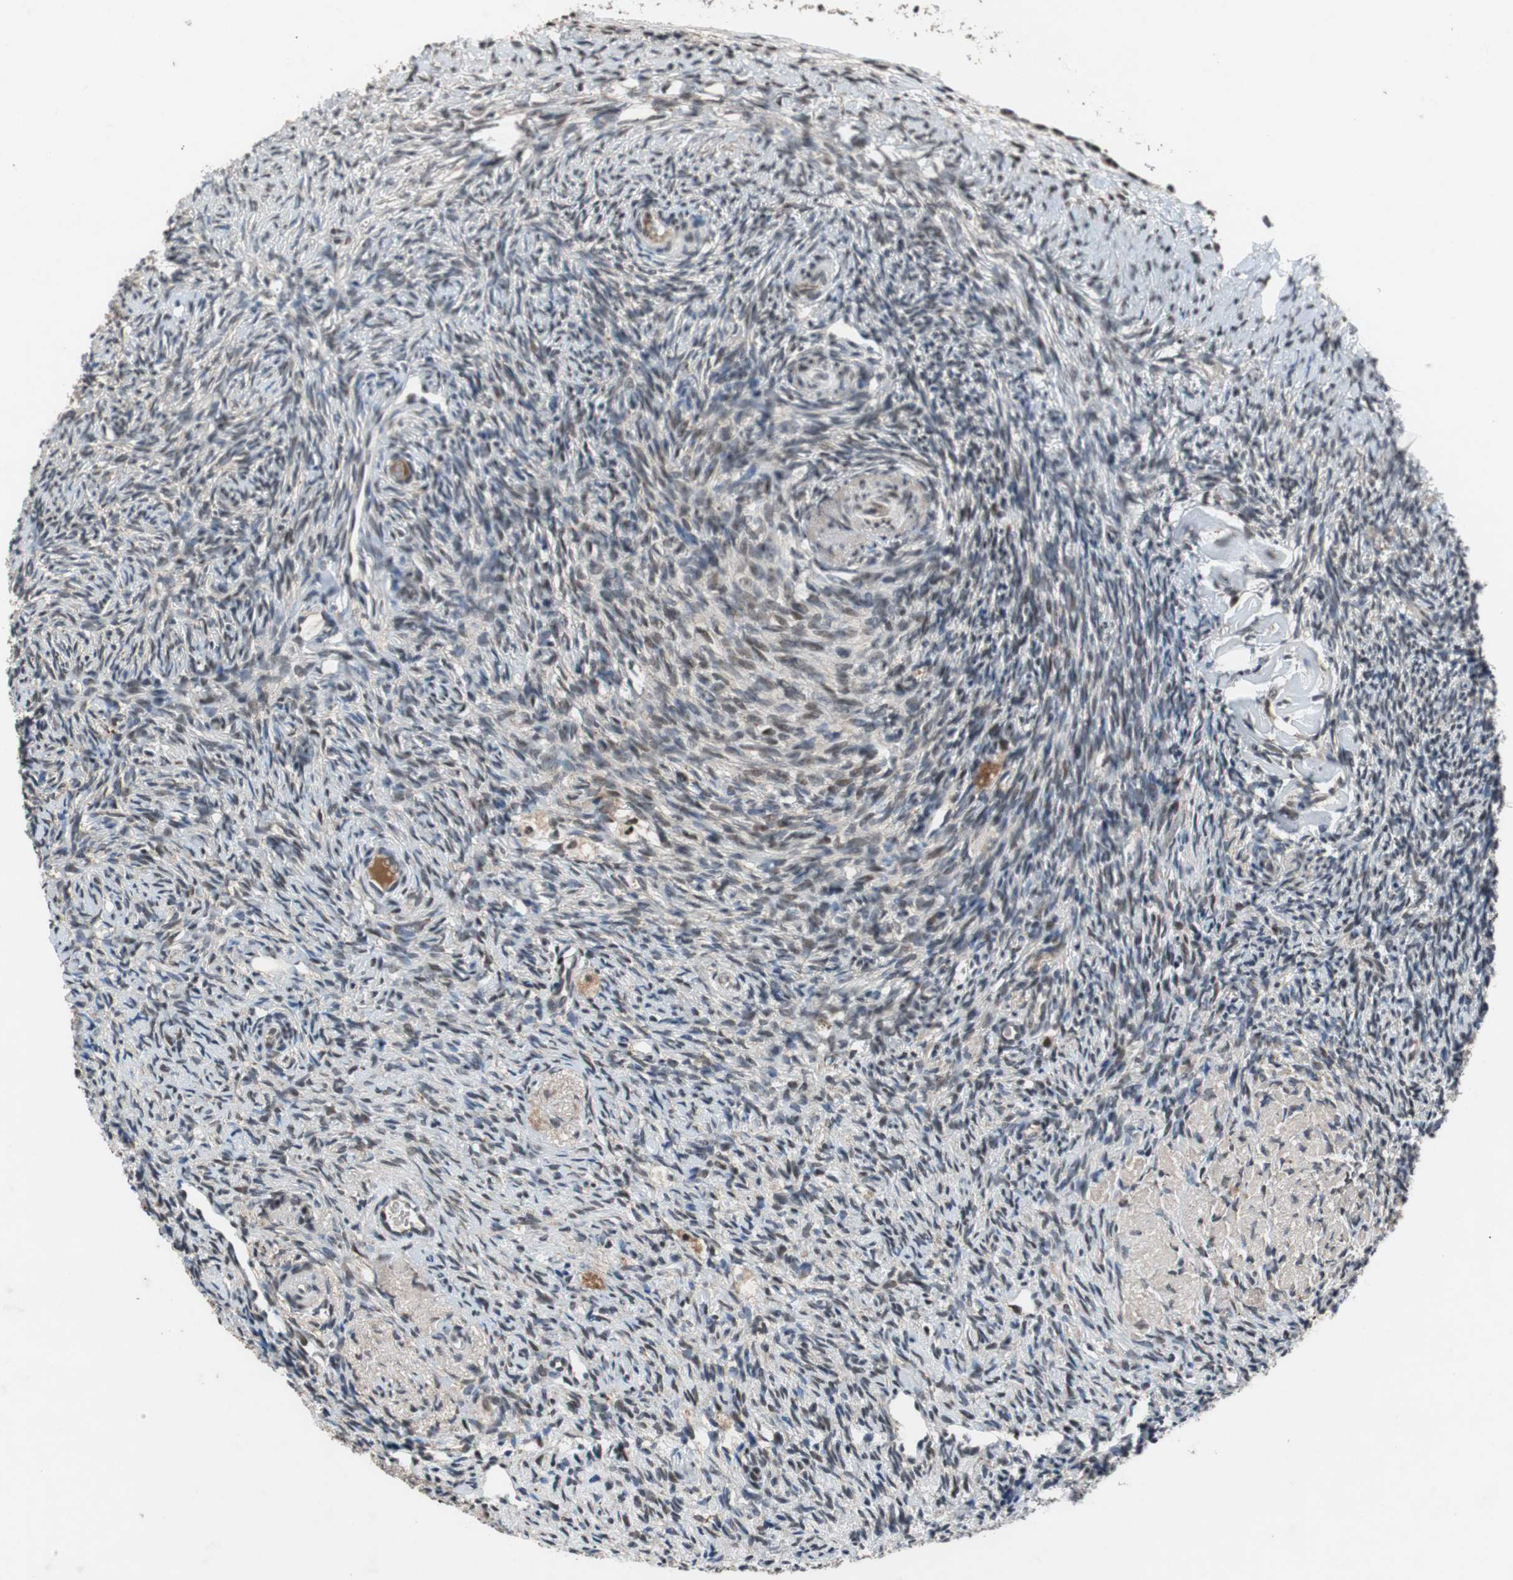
{"staining": {"intensity": "weak", "quantity": "25%-75%", "location": "nuclear"}, "tissue": "ovary", "cell_type": "Ovarian stroma cells", "image_type": "normal", "snomed": [{"axis": "morphology", "description": "Normal tissue, NOS"}, {"axis": "topography", "description": "Ovary"}], "caption": "IHC staining of unremarkable ovary, which exhibits low levels of weak nuclear expression in approximately 25%-75% of ovarian stroma cells indicating weak nuclear protein expression. The staining was performed using DAB (3,3'-diaminobenzidine) (brown) for protein detection and nuclei were counterstained in hematoxylin (blue).", "gene": "USP28", "patient": {"sex": "female", "age": 60}}